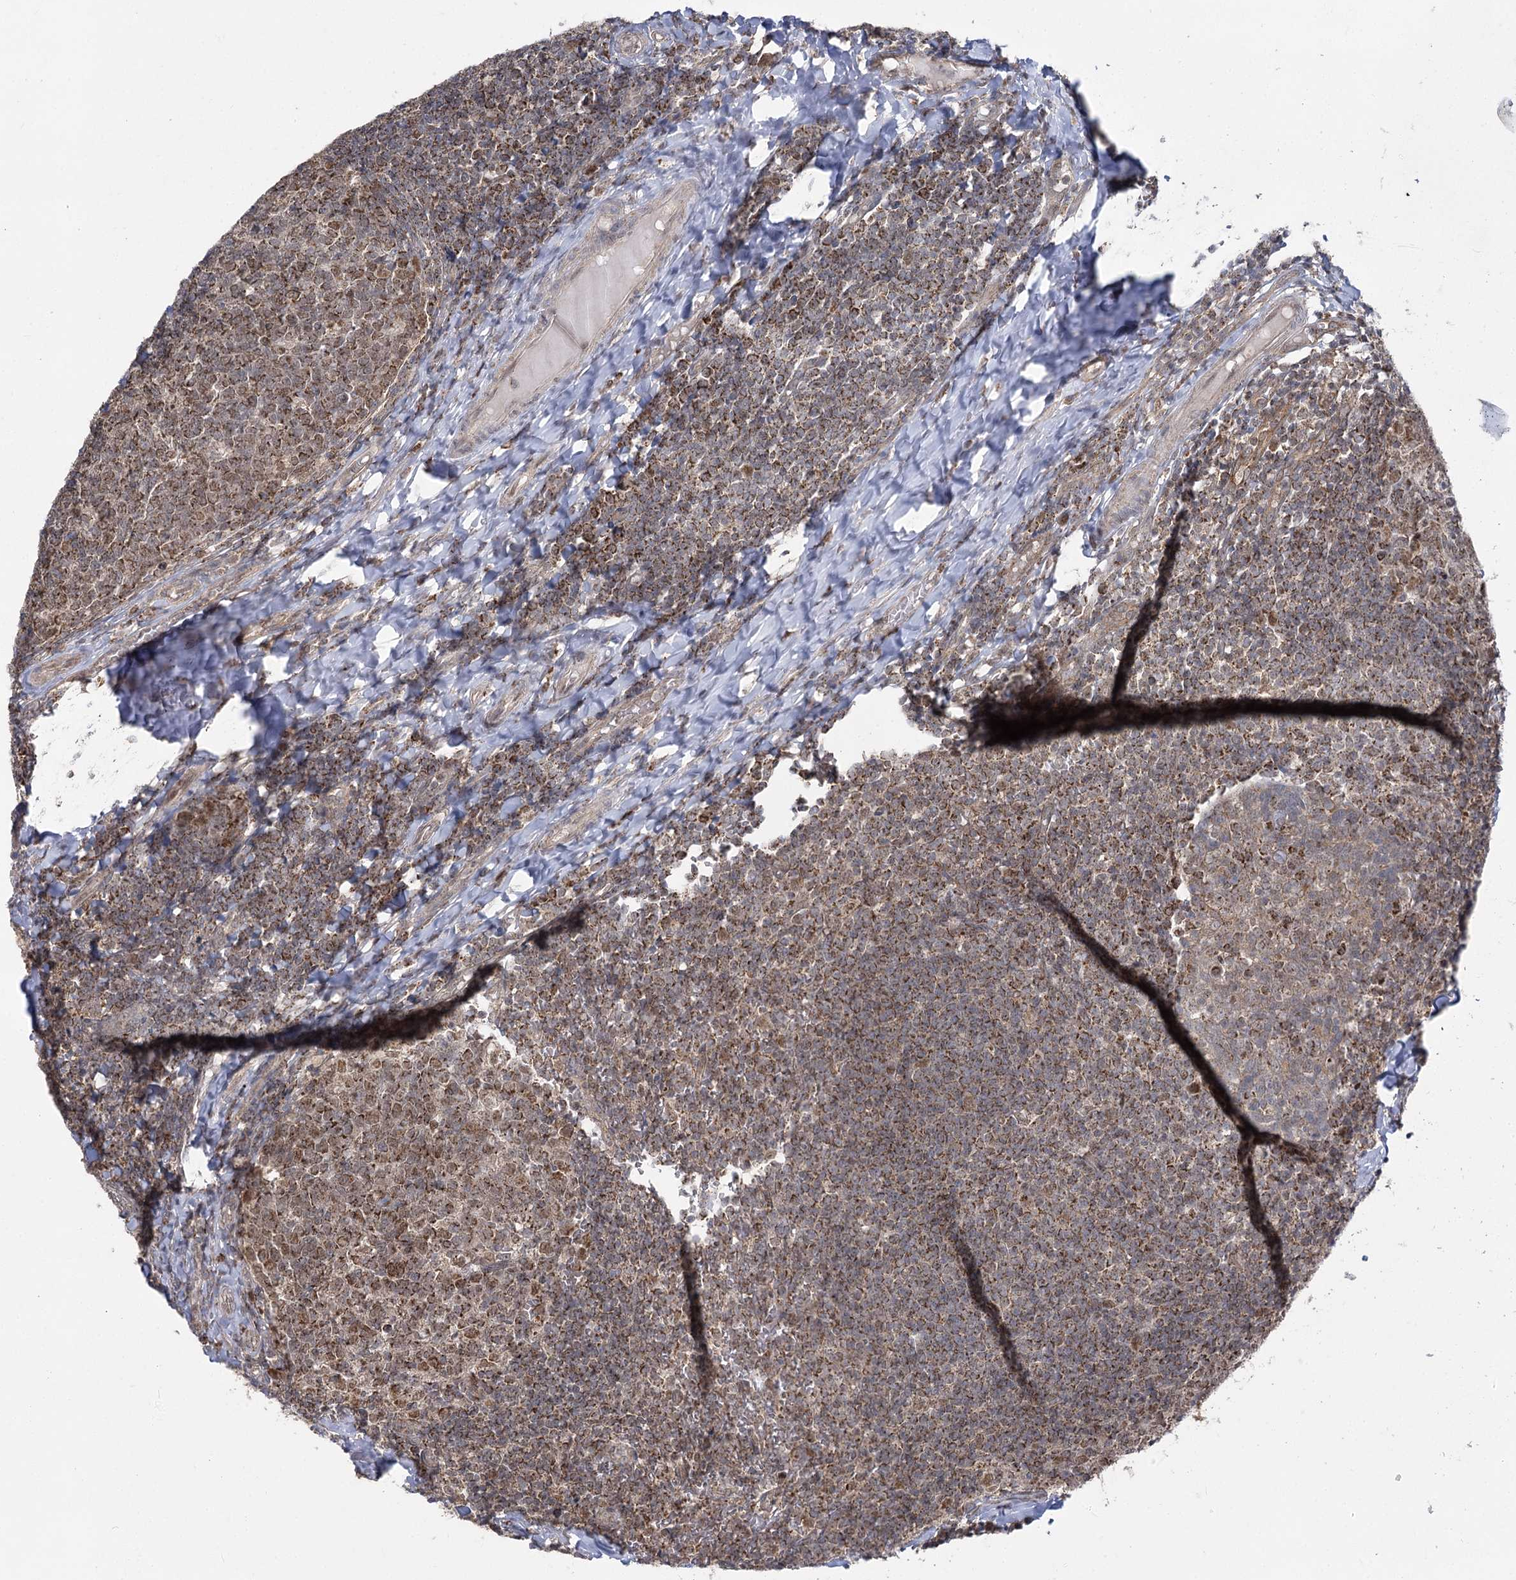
{"staining": {"intensity": "strong", "quantity": "25%-75%", "location": "cytoplasmic/membranous"}, "tissue": "tonsil", "cell_type": "Germinal center cells", "image_type": "normal", "snomed": [{"axis": "morphology", "description": "Normal tissue, NOS"}, {"axis": "topography", "description": "Tonsil"}], "caption": "Protein staining of normal tonsil exhibits strong cytoplasmic/membranous positivity in approximately 25%-75% of germinal center cells.", "gene": "SLC4A1AP", "patient": {"sex": "female", "age": 19}}